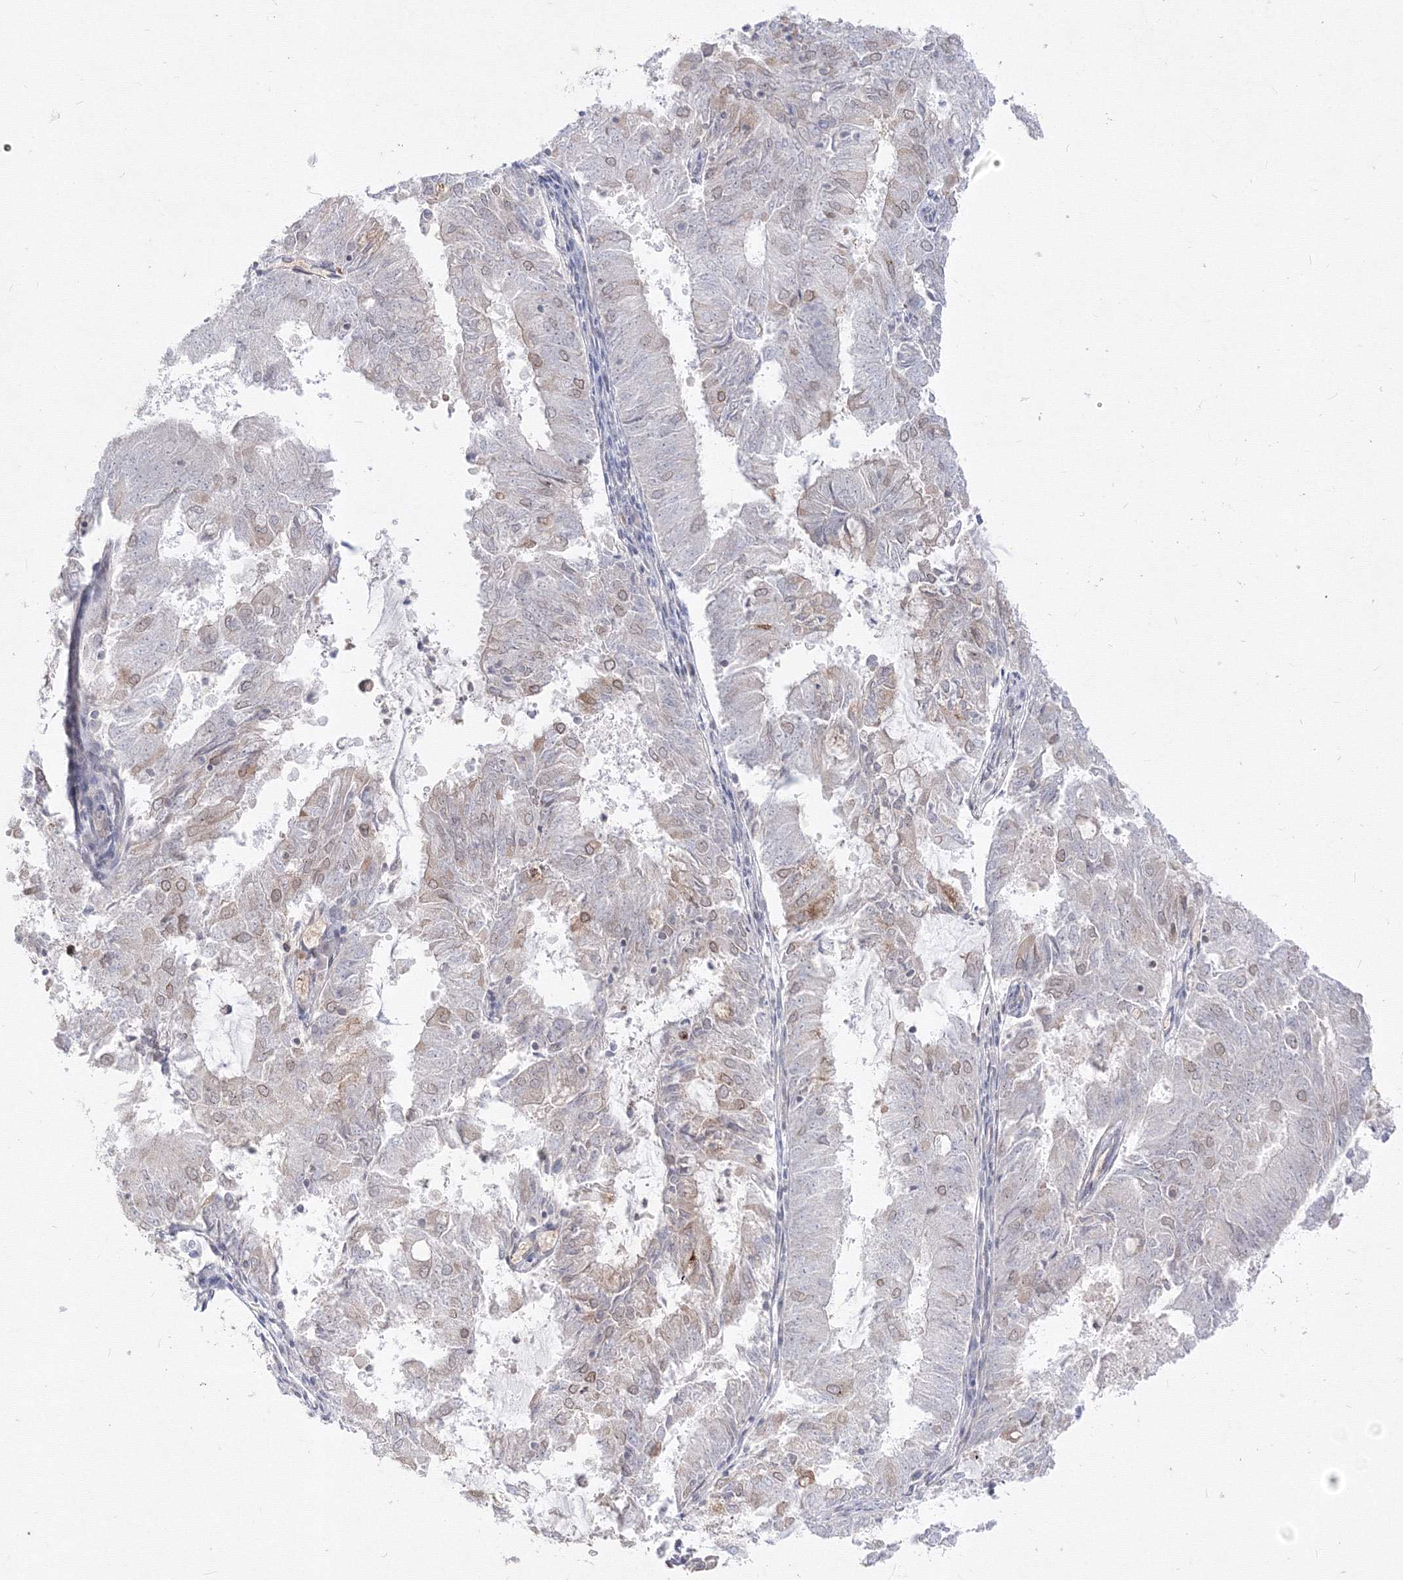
{"staining": {"intensity": "moderate", "quantity": "25%-75%", "location": "cytoplasmic/membranous,nuclear"}, "tissue": "endometrial cancer", "cell_type": "Tumor cells", "image_type": "cancer", "snomed": [{"axis": "morphology", "description": "Adenocarcinoma, NOS"}, {"axis": "topography", "description": "Endometrium"}], "caption": "The photomicrograph exhibits staining of endometrial adenocarcinoma, revealing moderate cytoplasmic/membranous and nuclear protein expression (brown color) within tumor cells. The staining is performed using DAB brown chromogen to label protein expression. The nuclei are counter-stained blue using hematoxylin.", "gene": "DNAJB2", "patient": {"sex": "female", "age": 57}}